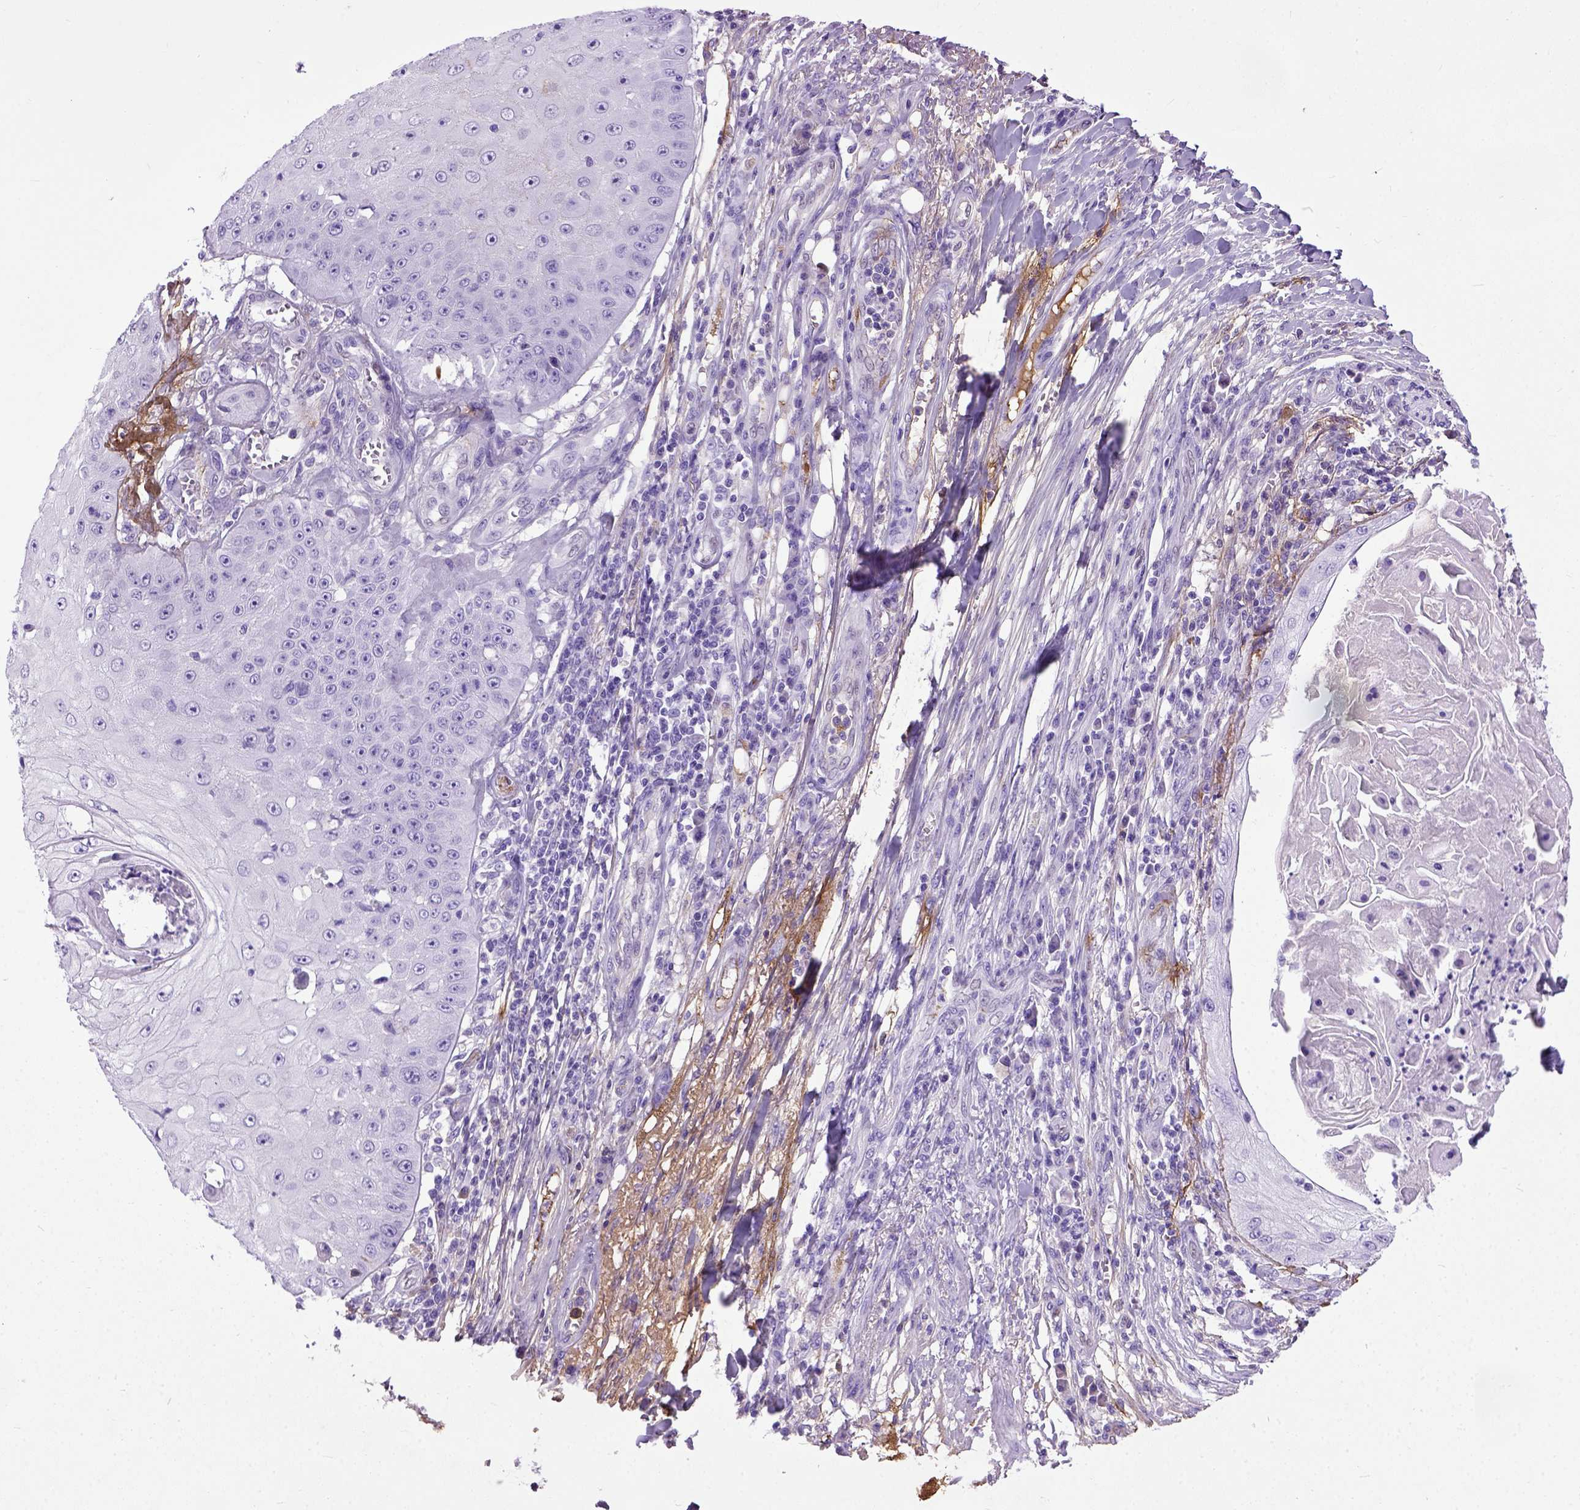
{"staining": {"intensity": "negative", "quantity": "none", "location": "none"}, "tissue": "skin cancer", "cell_type": "Tumor cells", "image_type": "cancer", "snomed": [{"axis": "morphology", "description": "Squamous cell carcinoma, NOS"}, {"axis": "topography", "description": "Skin"}], "caption": "Tumor cells are negative for brown protein staining in skin squamous cell carcinoma.", "gene": "ADAMTS8", "patient": {"sex": "male", "age": 70}}